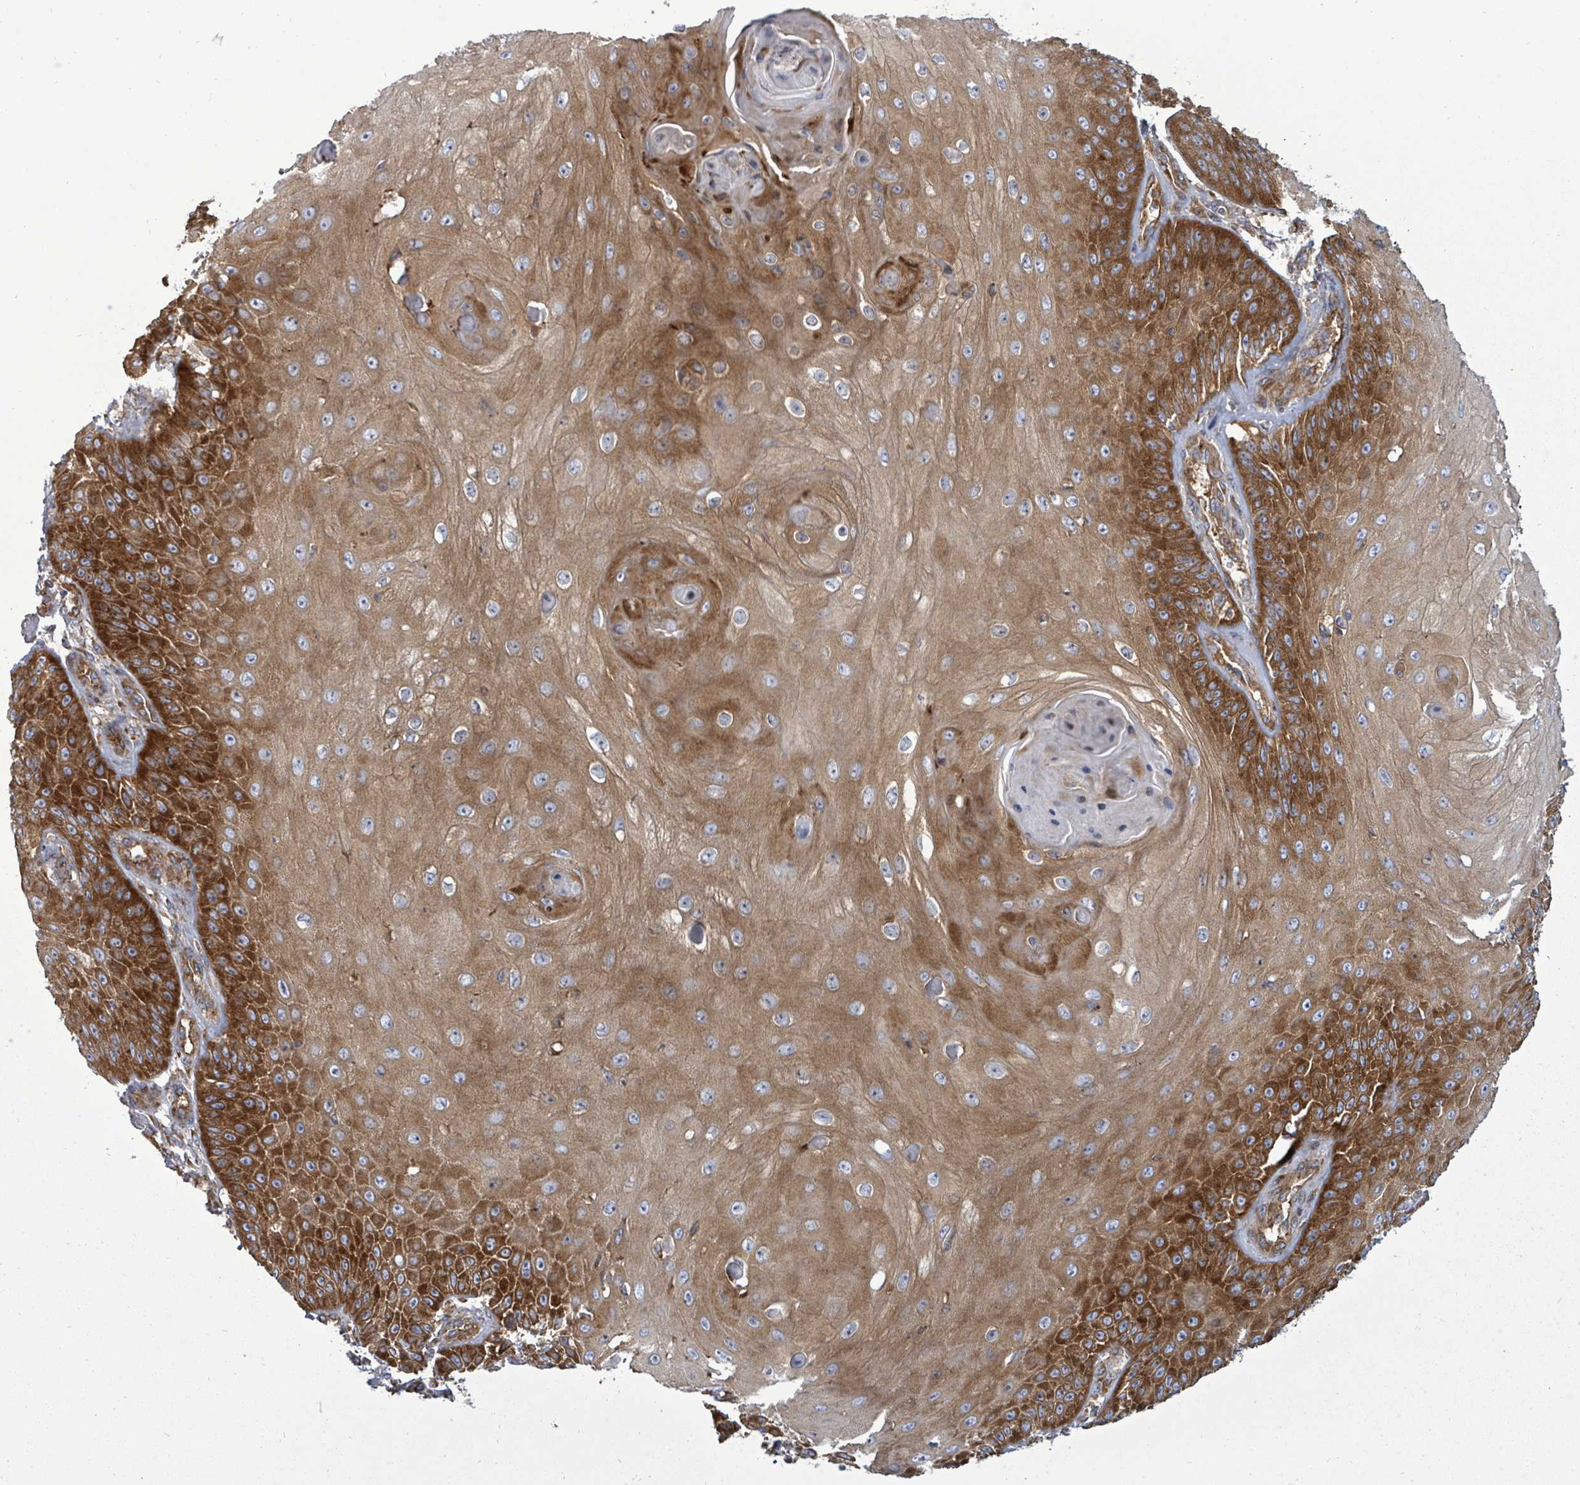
{"staining": {"intensity": "strong", "quantity": "25%-75%", "location": "cytoplasmic/membranous"}, "tissue": "skin cancer", "cell_type": "Tumor cells", "image_type": "cancer", "snomed": [{"axis": "morphology", "description": "Squamous cell carcinoma, NOS"}, {"axis": "topography", "description": "Skin"}], "caption": "Protein expression analysis of squamous cell carcinoma (skin) reveals strong cytoplasmic/membranous expression in about 25%-75% of tumor cells.", "gene": "EIF3C", "patient": {"sex": "male", "age": 70}}